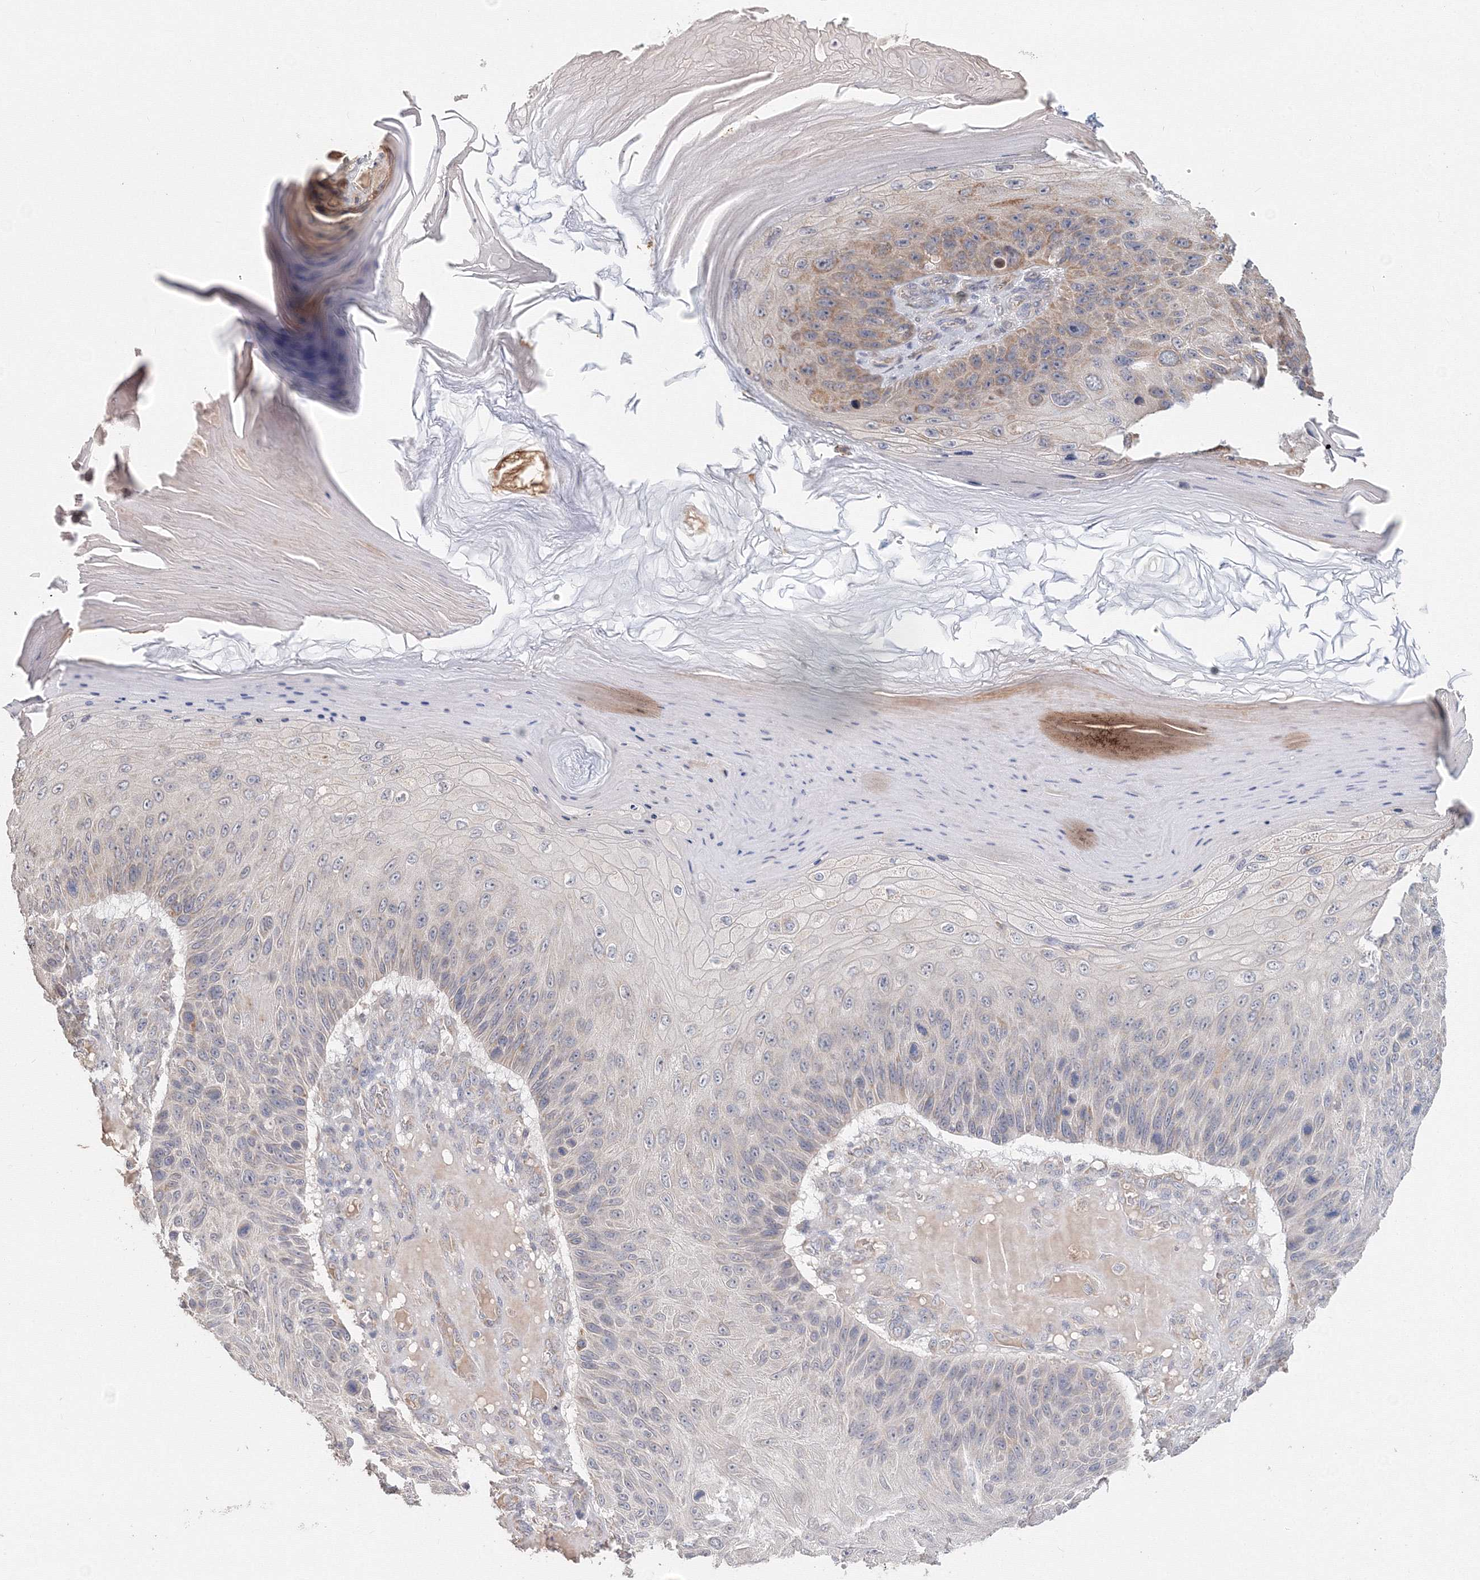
{"staining": {"intensity": "negative", "quantity": "none", "location": "none"}, "tissue": "skin cancer", "cell_type": "Tumor cells", "image_type": "cancer", "snomed": [{"axis": "morphology", "description": "Squamous cell carcinoma, NOS"}, {"axis": "topography", "description": "Skin"}], "caption": "A photomicrograph of human skin cancer is negative for staining in tumor cells.", "gene": "DHRS12", "patient": {"sex": "female", "age": 88}}